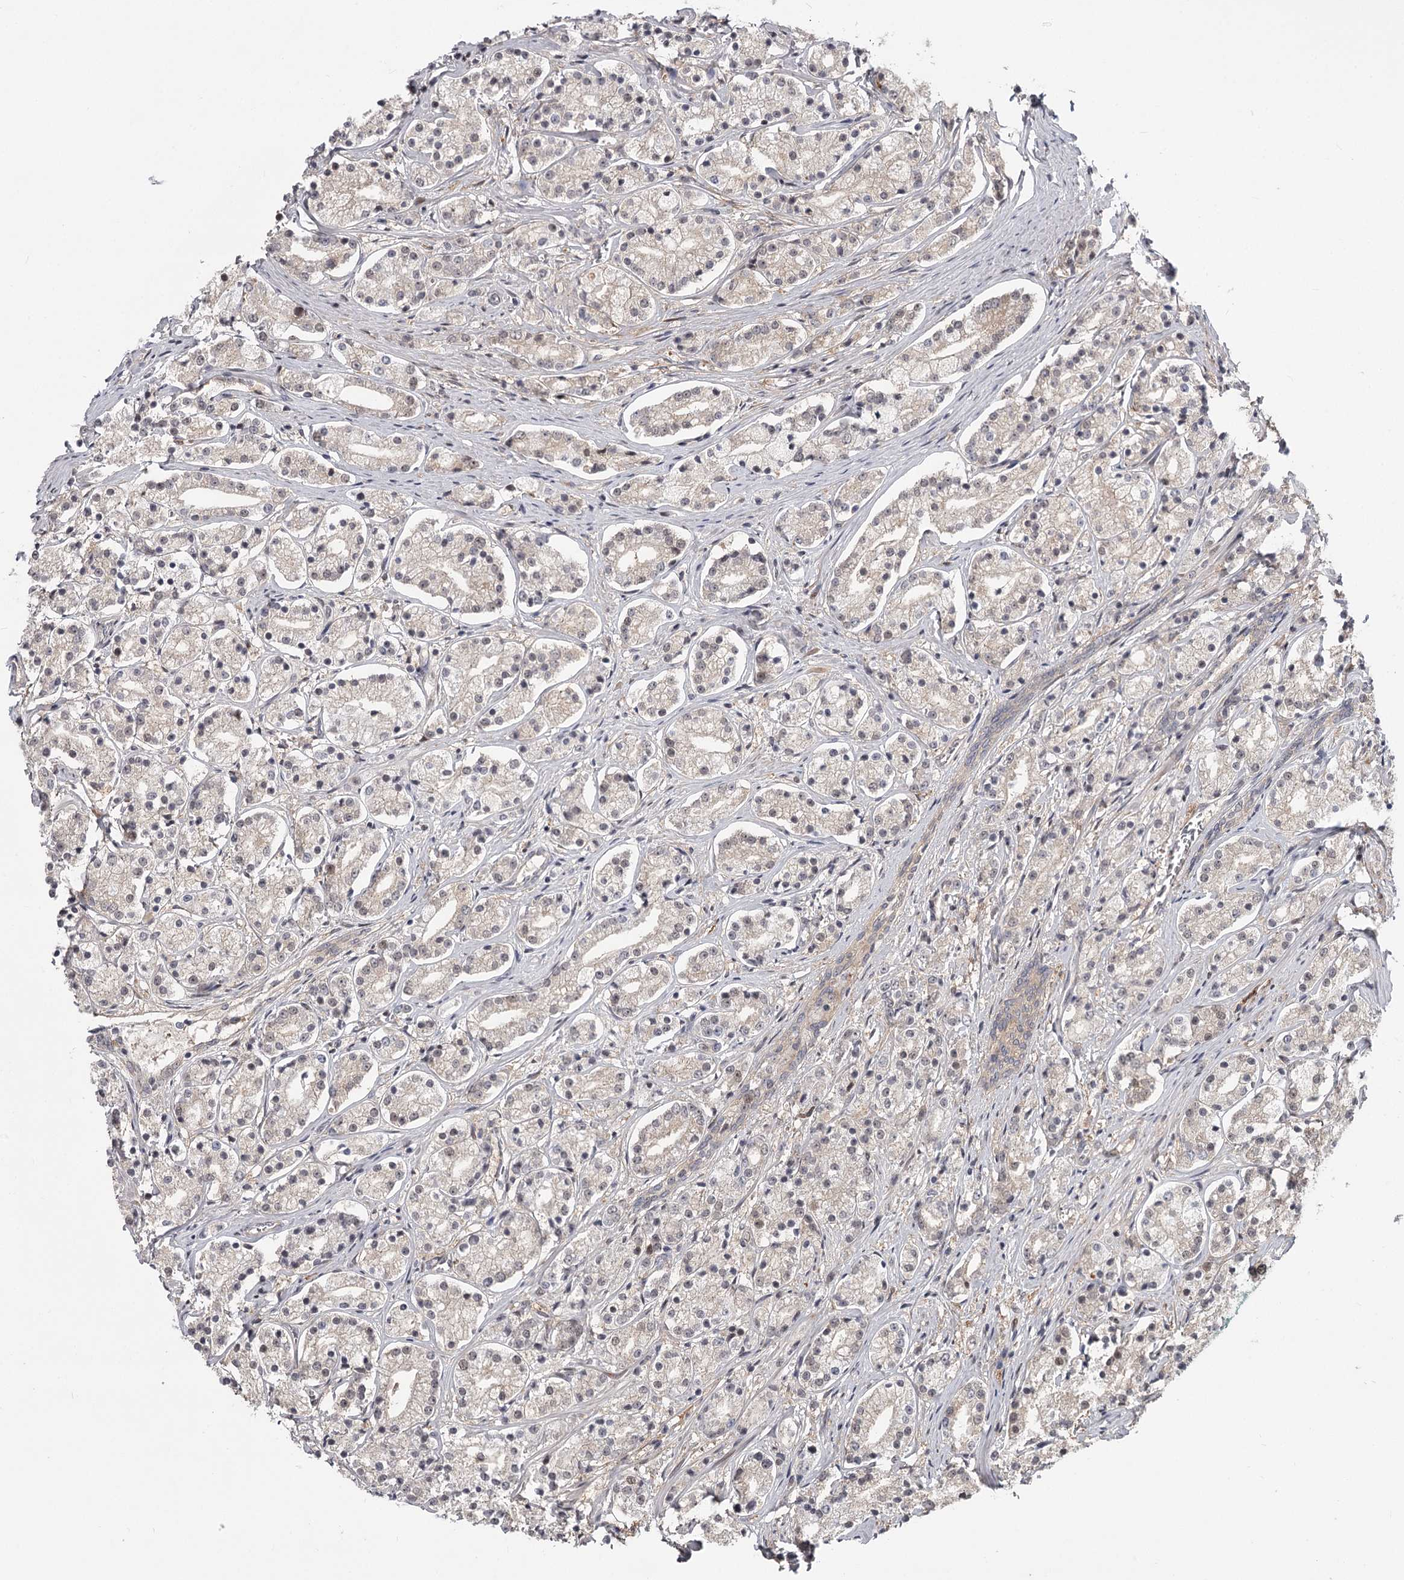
{"staining": {"intensity": "weak", "quantity": "<25%", "location": "cytoplasmic/membranous"}, "tissue": "prostate cancer", "cell_type": "Tumor cells", "image_type": "cancer", "snomed": [{"axis": "morphology", "description": "Adenocarcinoma, High grade"}, {"axis": "topography", "description": "Prostate"}], "caption": "High power microscopy micrograph of an immunohistochemistry (IHC) histopathology image of prostate cancer (high-grade adenocarcinoma), revealing no significant expression in tumor cells. The staining was performed using DAB to visualize the protein expression in brown, while the nuclei were stained in blue with hematoxylin (Magnification: 20x).", "gene": "CCNG2", "patient": {"sex": "male", "age": 69}}